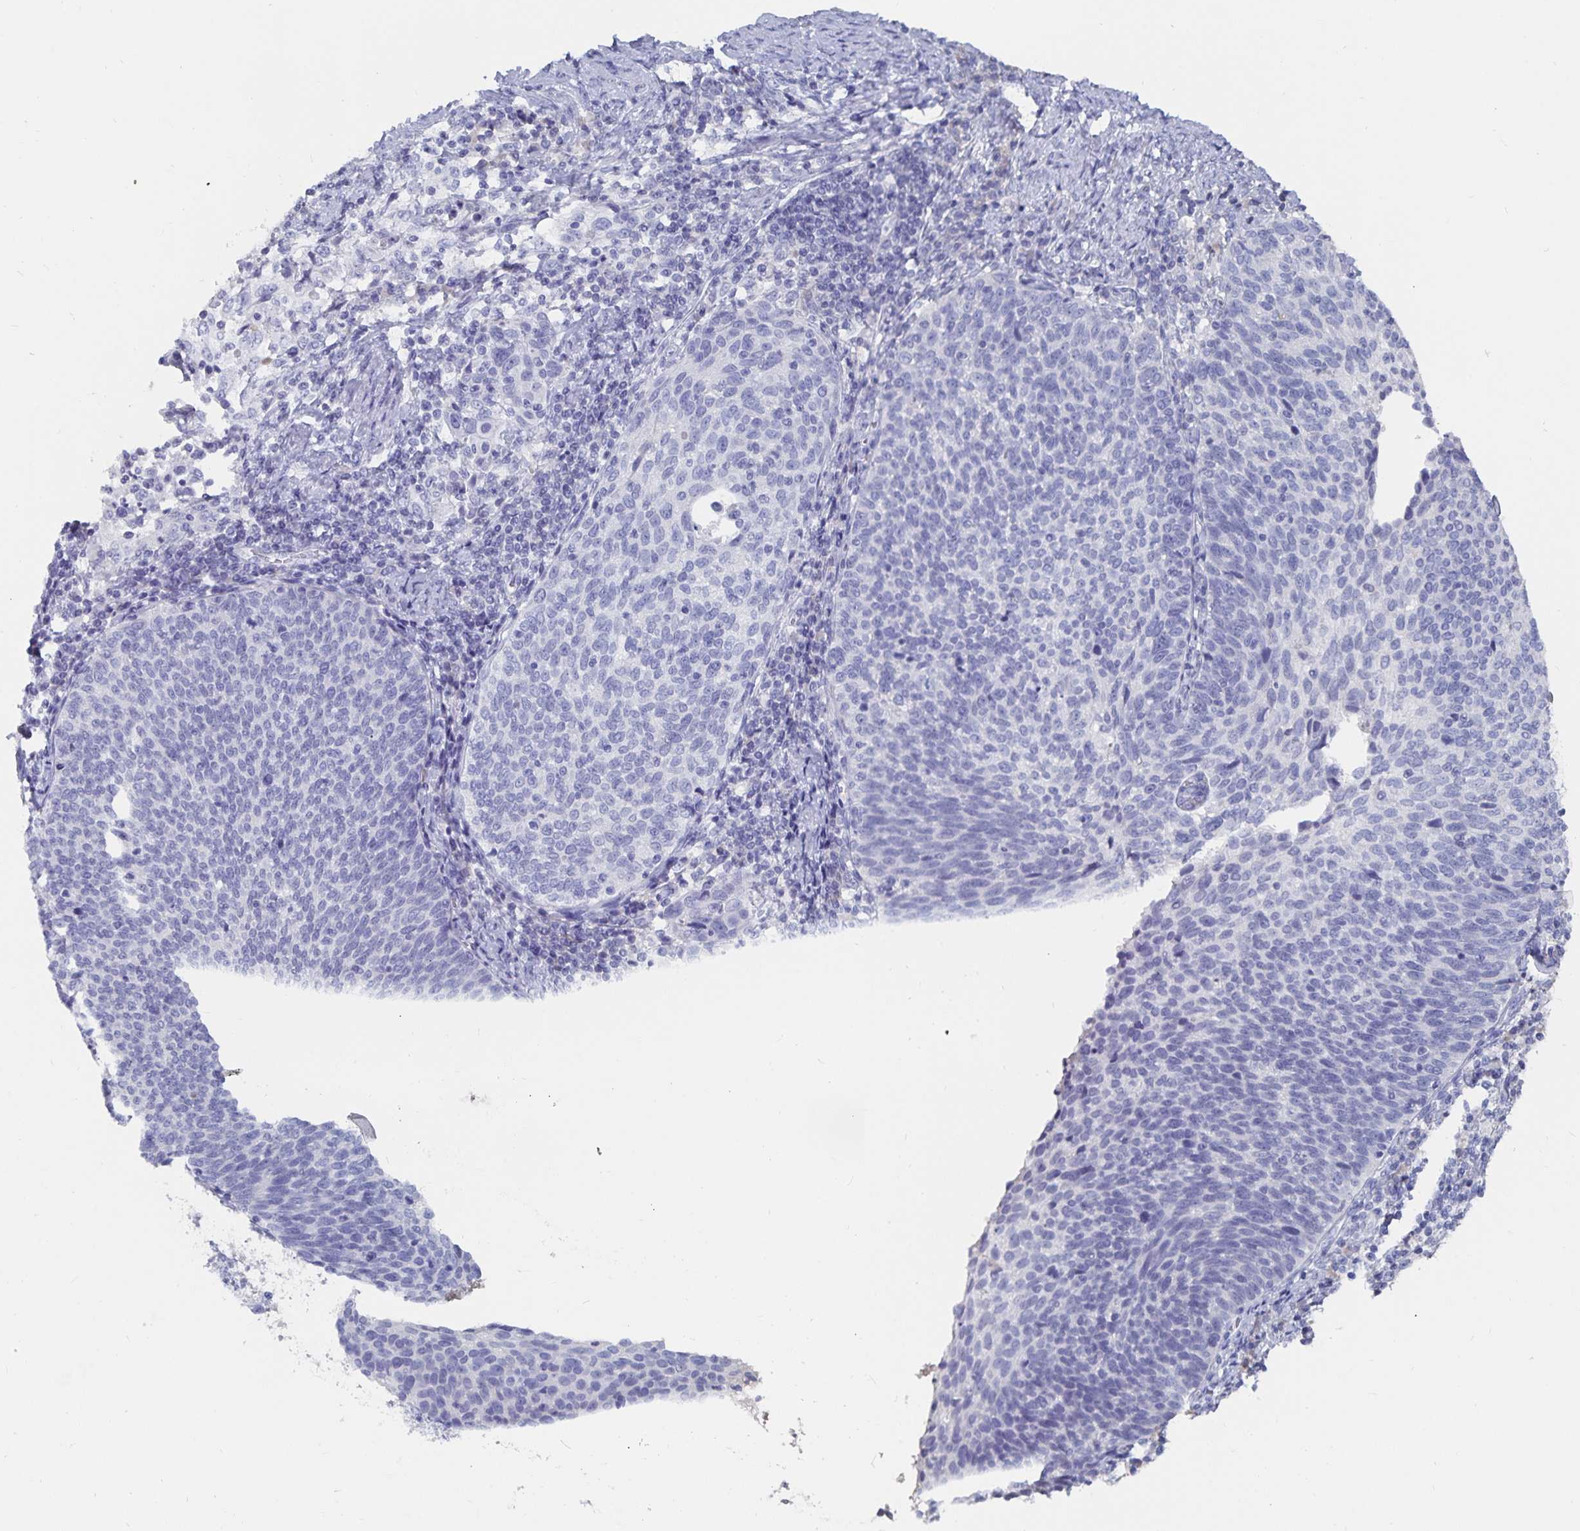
{"staining": {"intensity": "negative", "quantity": "none", "location": "none"}, "tissue": "cervical cancer", "cell_type": "Tumor cells", "image_type": "cancer", "snomed": [{"axis": "morphology", "description": "Squamous cell carcinoma, NOS"}, {"axis": "topography", "description": "Cervix"}], "caption": "DAB immunohistochemical staining of squamous cell carcinoma (cervical) demonstrates no significant staining in tumor cells.", "gene": "CFAP69", "patient": {"sex": "female", "age": 61}}